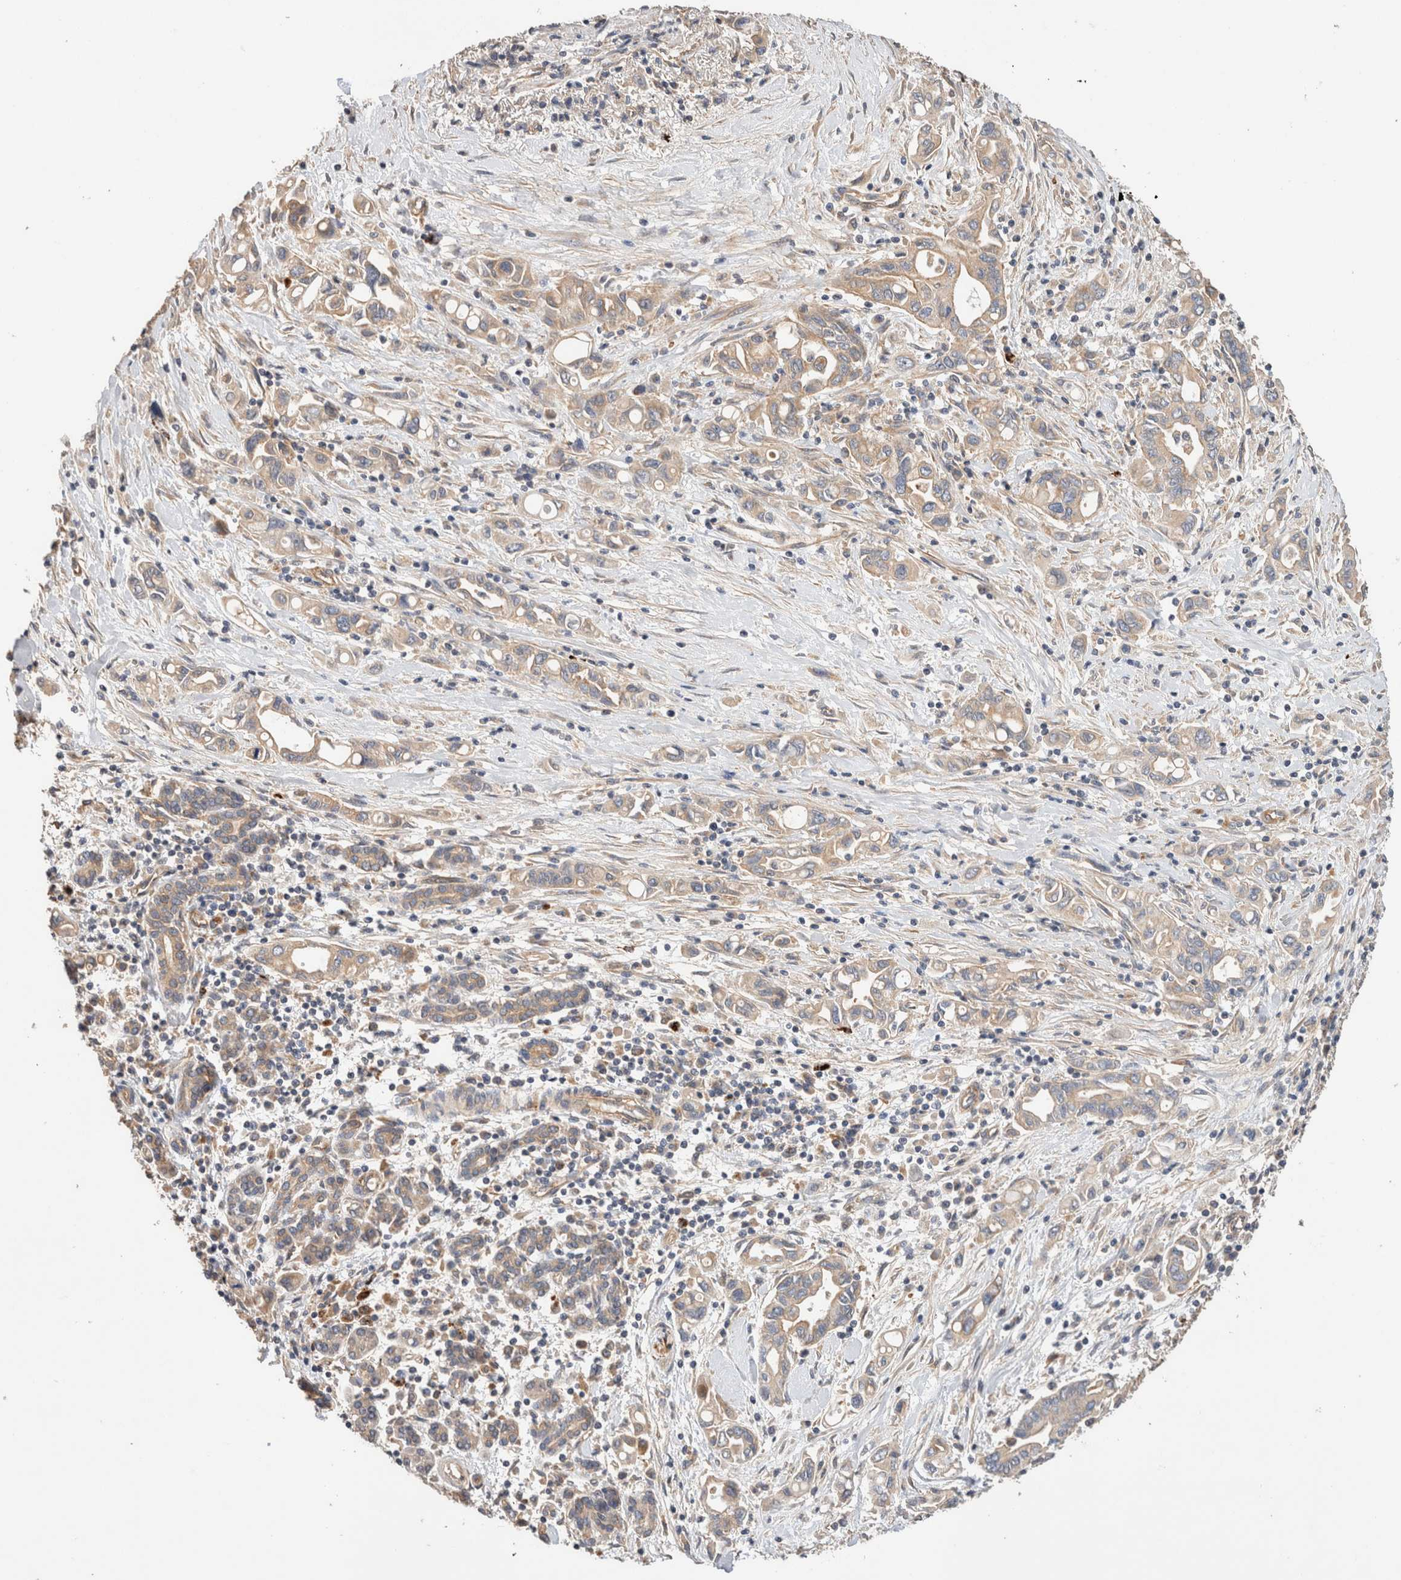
{"staining": {"intensity": "weak", "quantity": "25%-75%", "location": "cytoplasmic/membranous"}, "tissue": "pancreatic cancer", "cell_type": "Tumor cells", "image_type": "cancer", "snomed": [{"axis": "morphology", "description": "Adenocarcinoma, NOS"}, {"axis": "topography", "description": "Pancreas"}], "caption": "A brown stain labels weak cytoplasmic/membranous staining of a protein in pancreatic adenocarcinoma tumor cells.", "gene": "B3GNTL1", "patient": {"sex": "female", "age": 57}}